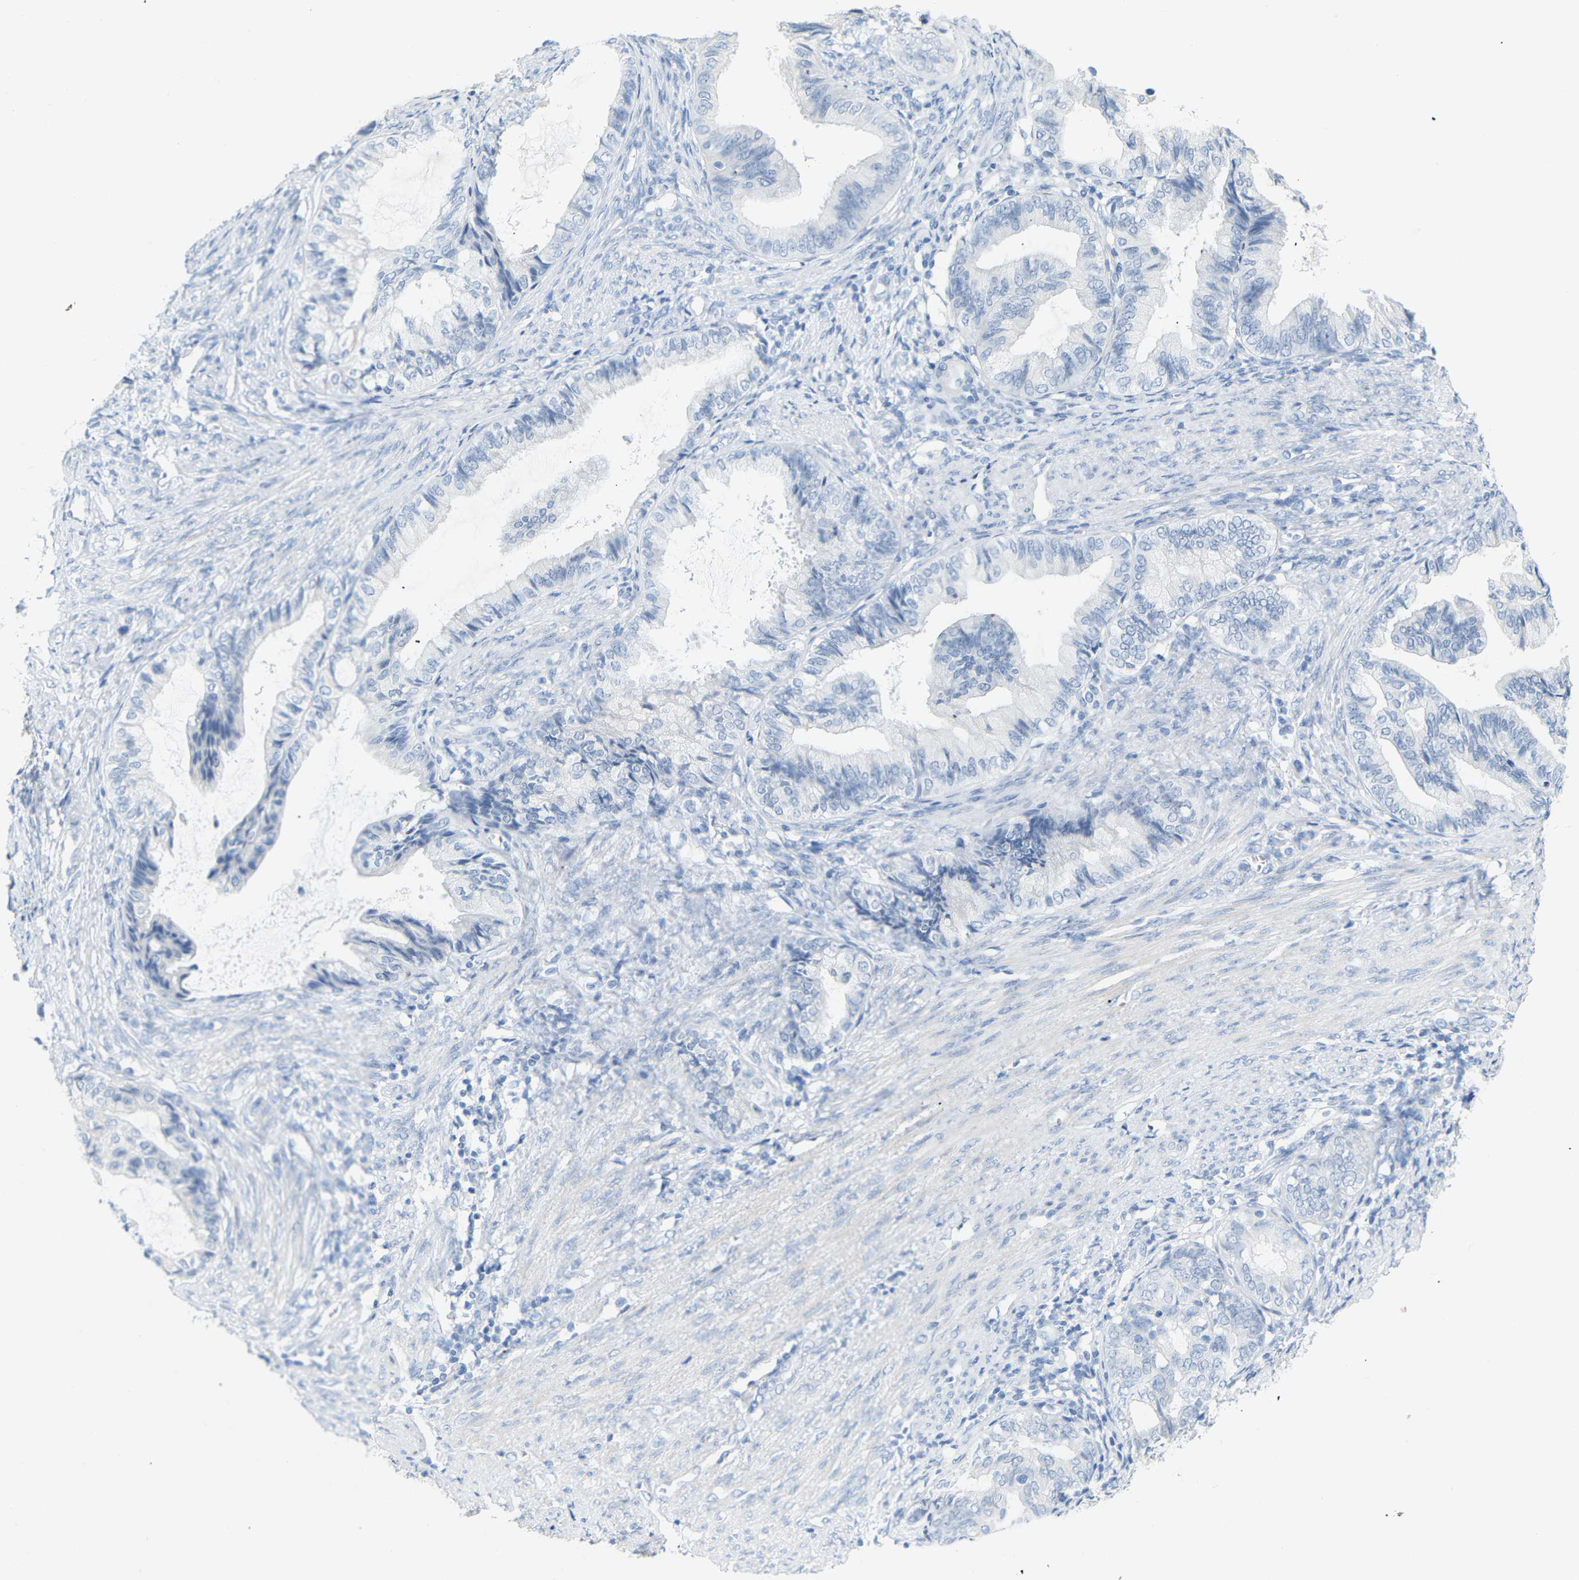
{"staining": {"intensity": "negative", "quantity": "none", "location": "none"}, "tissue": "endometrial cancer", "cell_type": "Tumor cells", "image_type": "cancer", "snomed": [{"axis": "morphology", "description": "Adenocarcinoma, NOS"}, {"axis": "topography", "description": "Endometrium"}], "caption": "The IHC micrograph has no significant staining in tumor cells of adenocarcinoma (endometrial) tissue.", "gene": "OPN1SW", "patient": {"sex": "female", "age": 86}}